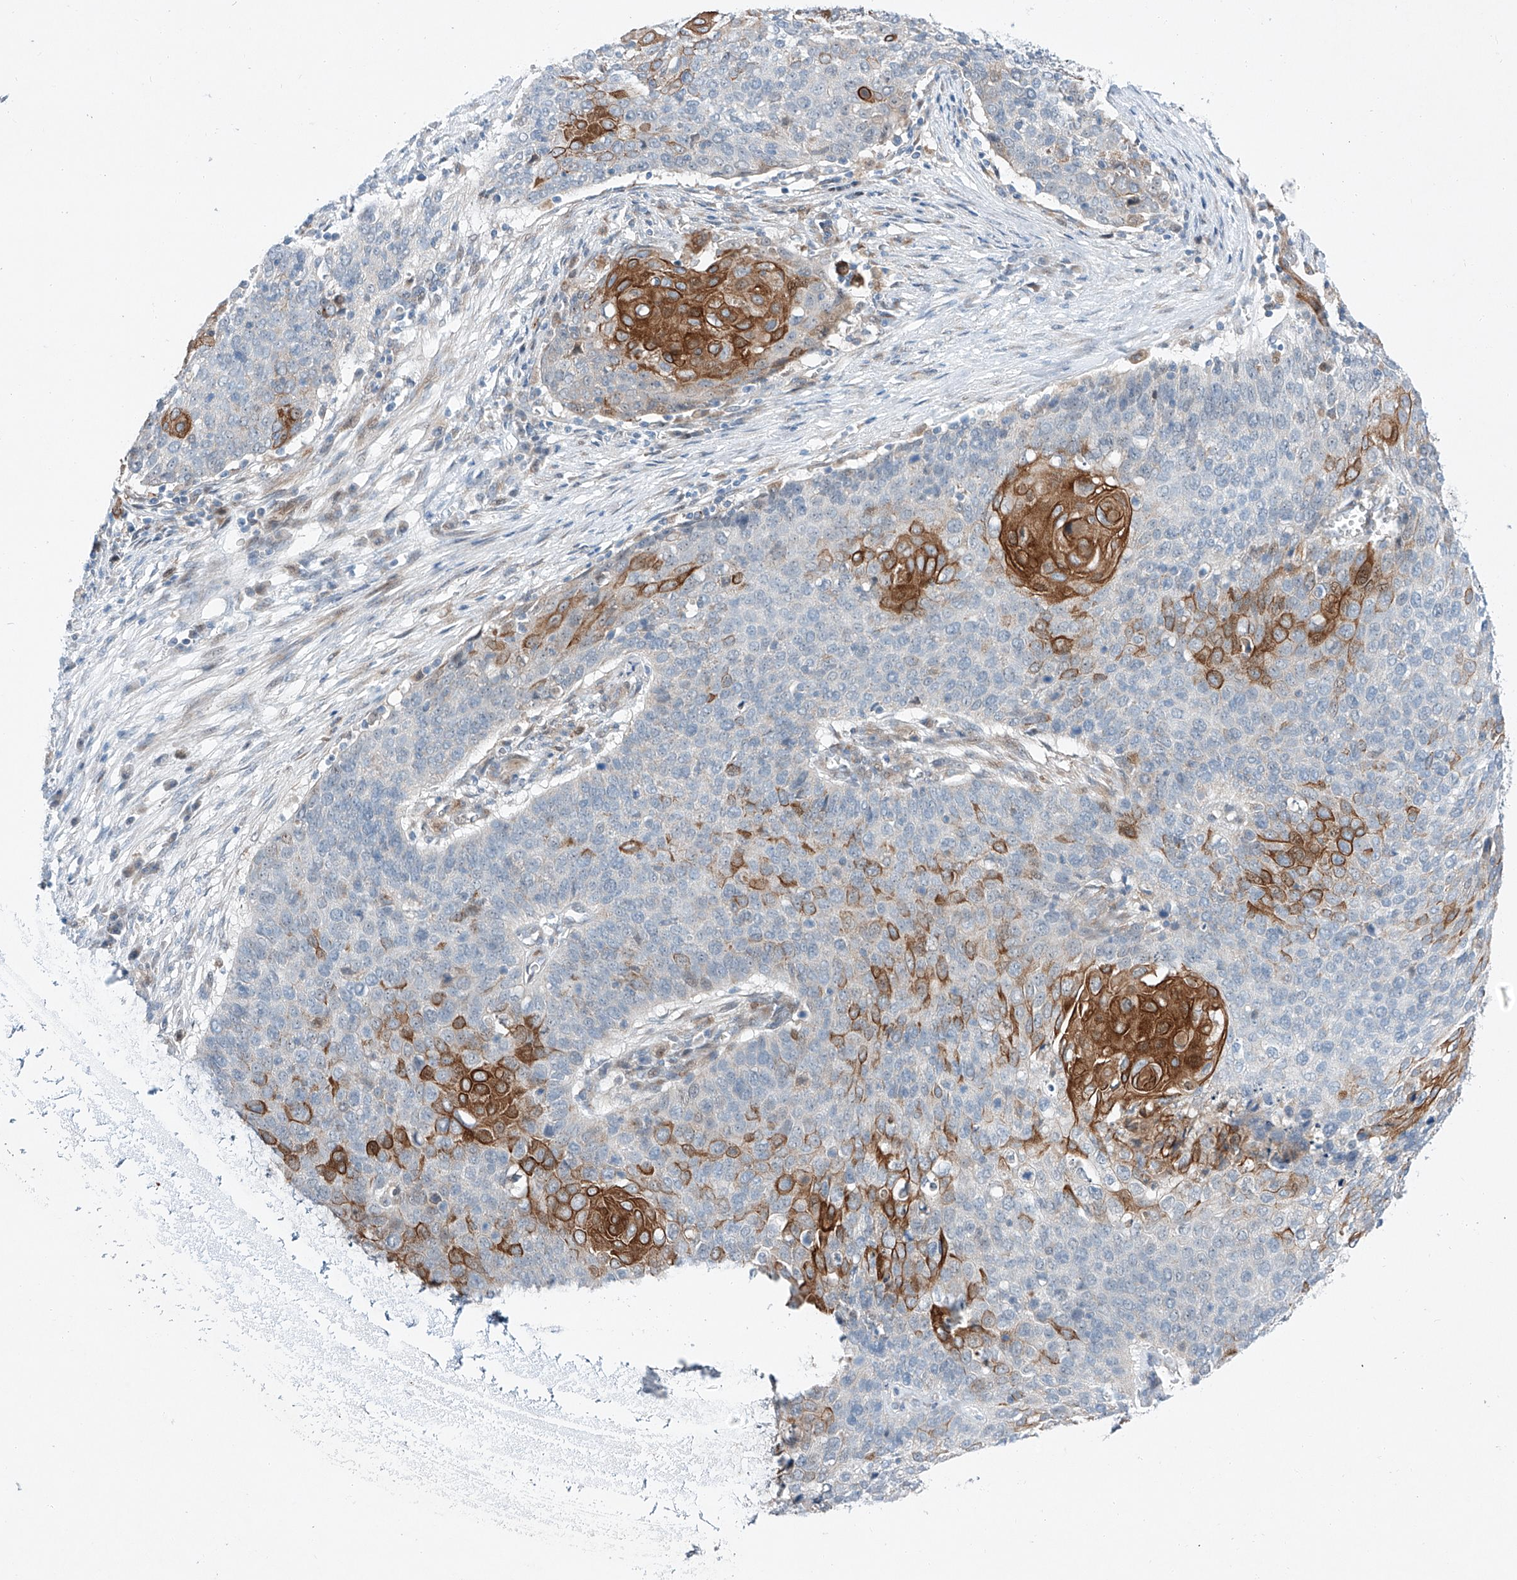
{"staining": {"intensity": "strong", "quantity": "<25%", "location": "cytoplasmic/membranous"}, "tissue": "cervical cancer", "cell_type": "Tumor cells", "image_type": "cancer", "snomed": [{"axis": "morphology", "description": "Squamous cell carcinoma, NOS"}, {"axis": "topography", "description": "Cervix"}], "caption": "A brown stain highlights strong cytoplasmic/membranous positivity of a protein in squamous cell carcinoma (cervical) tumor cells.", "gene": "CLDND1", "patient": {"sex": "female", "age": 39}}